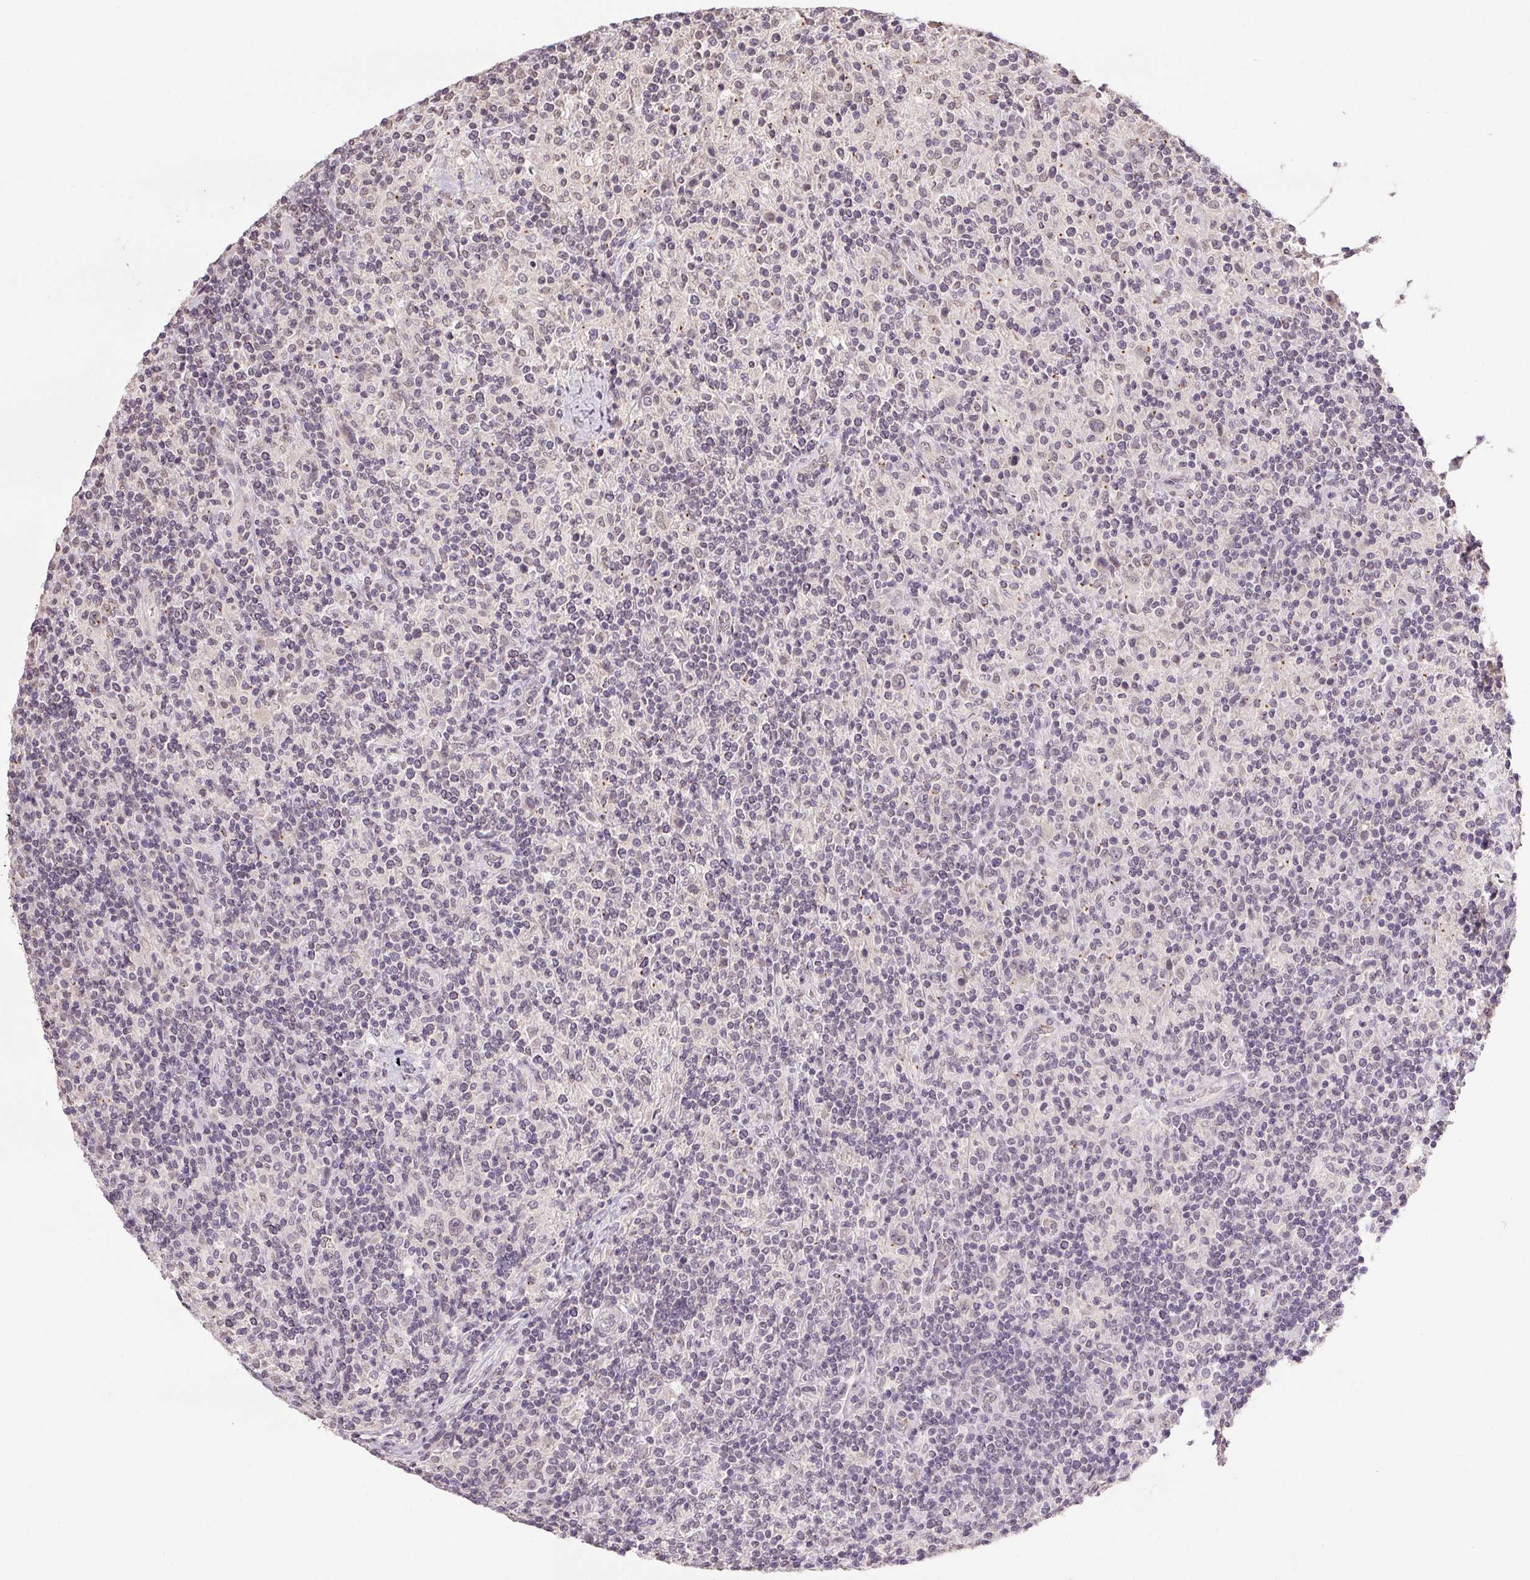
{"staining": {"intensity": "negative", "quantity": "none", "location": "none"}, "tissue": "lymphoma", "cell_type": "Tumor cells", "image_type": "cancer", "snomed": [{"axis": "morphology", "description": "Hodgkin's disease, NOS"}, {"axis": "topography", "description": "Lymph node"}], "caption": "Tumor cells are negative for brown protein staining in Hodgkin's disease.", "gene": "PPP4R4", "patient": {"sex": "male", "age": 70}}